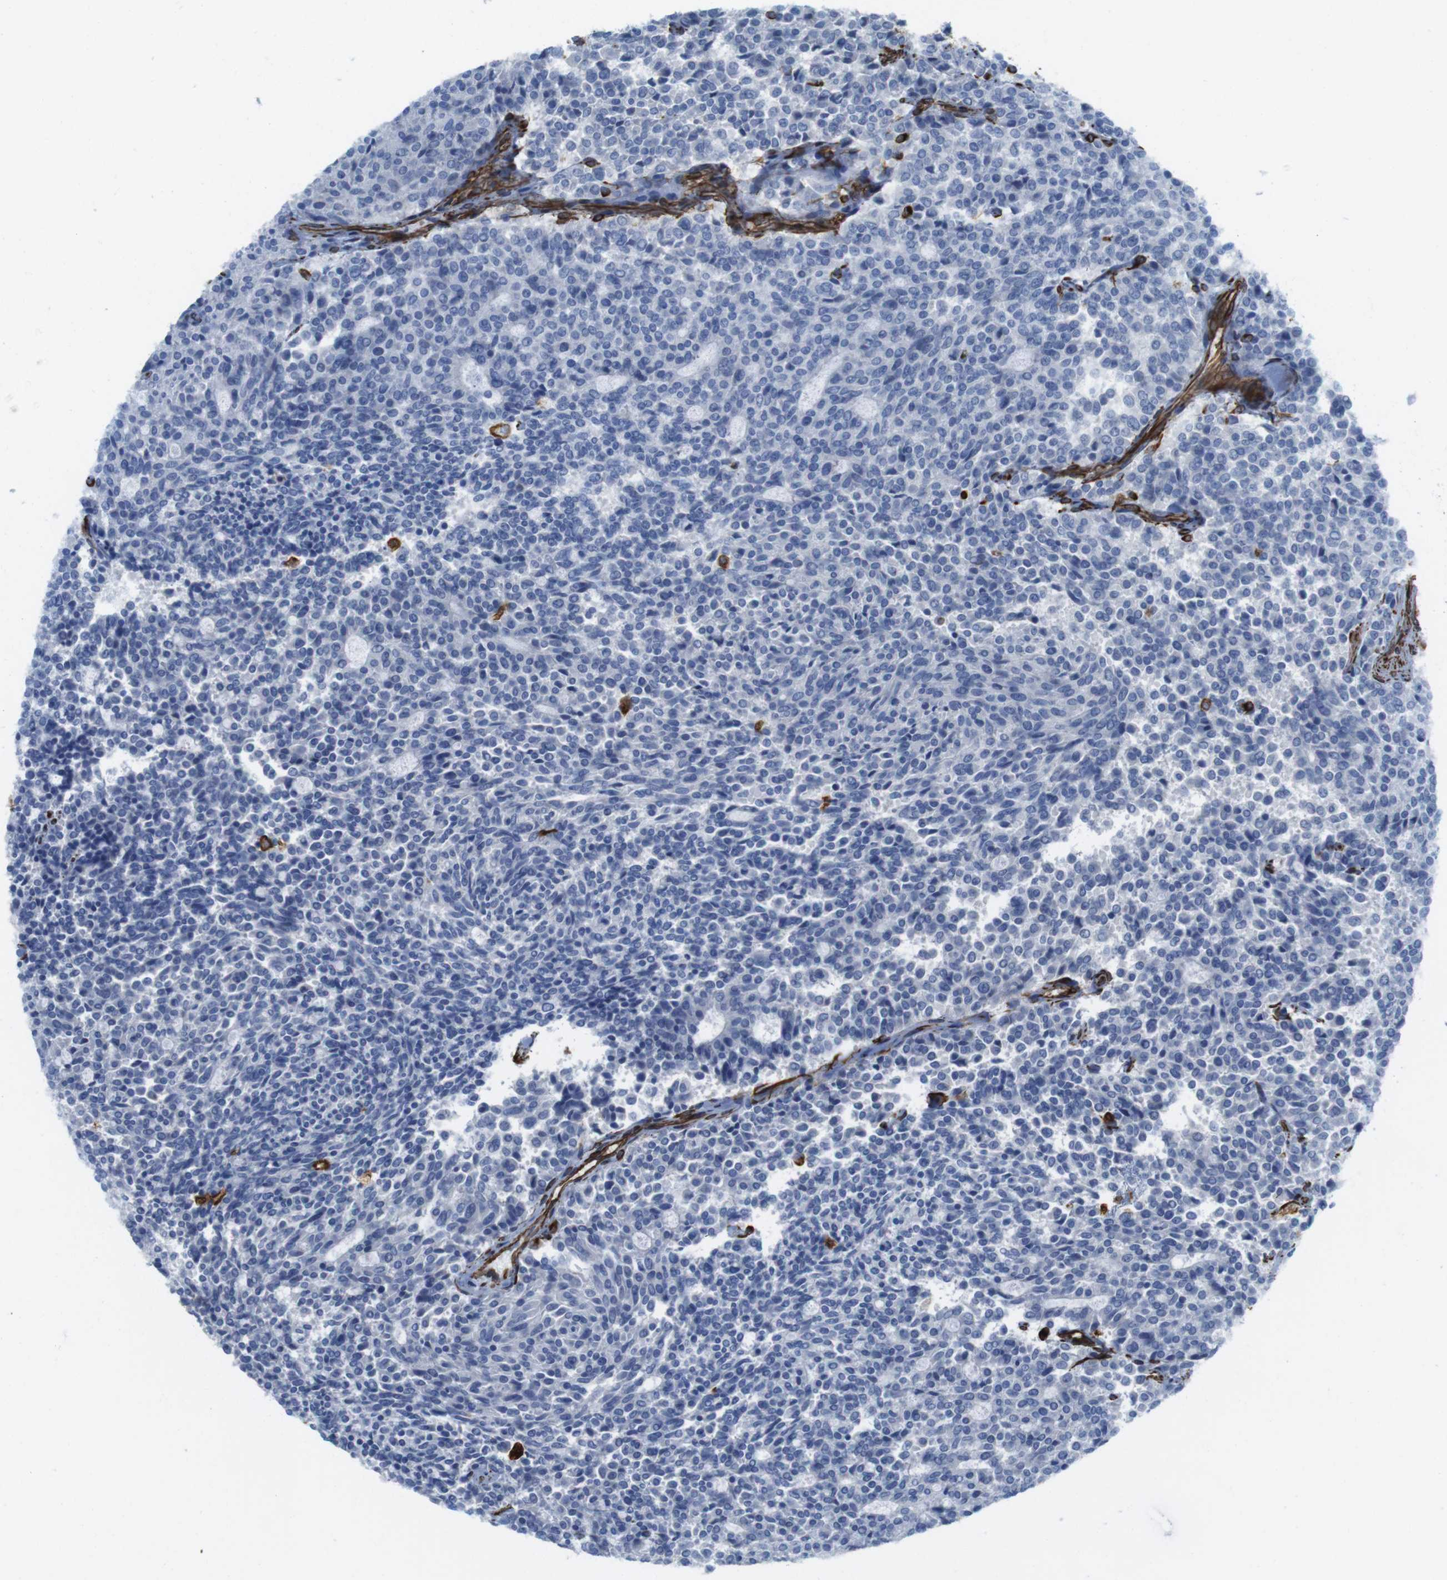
{"staining": {"intensity": "negative", "quantity": "none", "location": "none"}, "tissue": "carcinoid", "cell_type": "Tumor cells", "image_type": "cancer", "snomed": [{"axis": "morphology", "description": "Carcinoid, malignant, NOS"}, {"axis": "topography", "description": "Pancreas"}], "caption": "Carcinoid (malignant) was stained to show a protein in brown. There is no significant positivity in tumor cells.", "gene": "RALGPS1", "patient": {"sex": "female", "age": 54}}